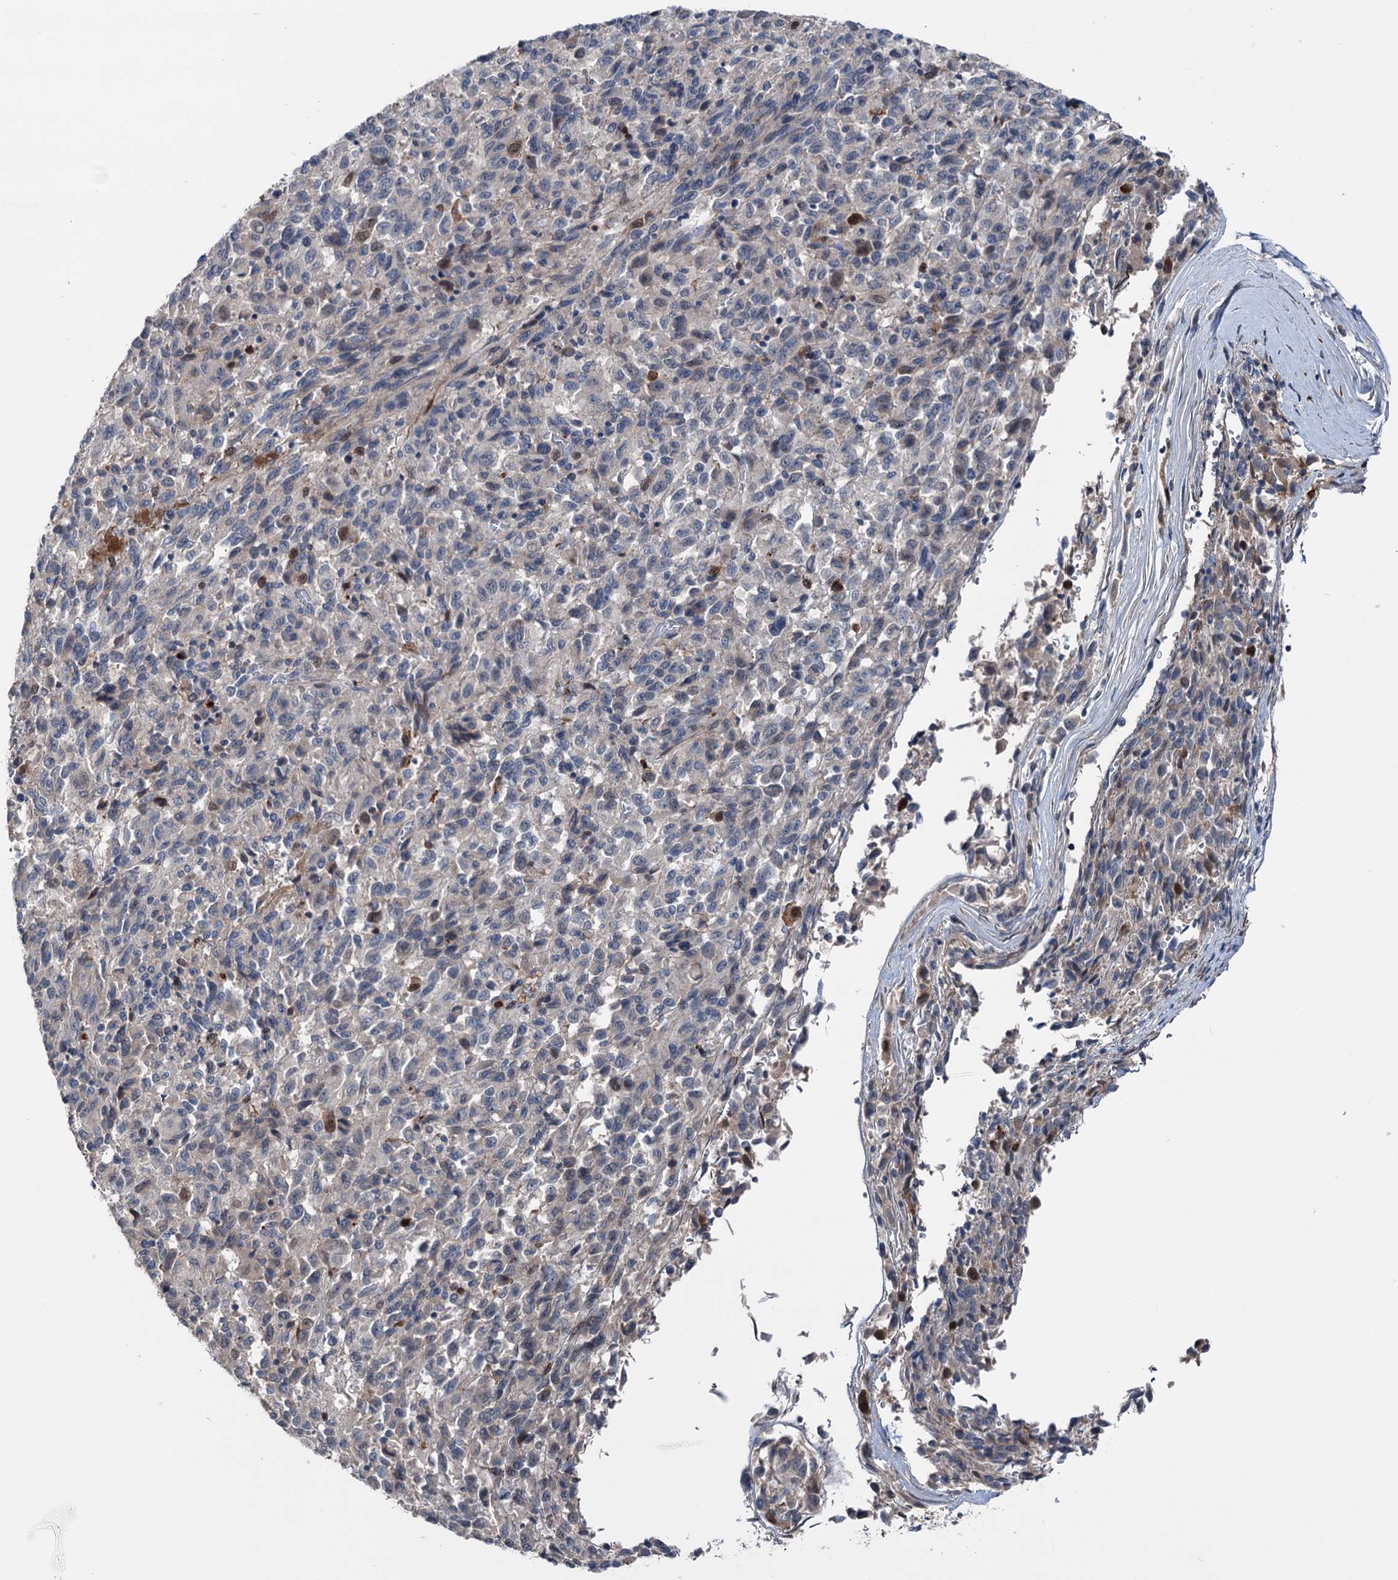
{"staining": {"intensity": "negative", "quantity": "none", "location": "none"}, "tissue": "melanoma", "cell_type": "Tumor cells", "image_type": "cancer", "snomed": [{"axis": "morphology", "description": "Malignant melanoma, Metastatic site"}, {"axis": "topography", "description": "Lung"}], "caption": "Protein analysis of malignant melanoma (metastatic site) reveals no significant staining in tumor cells.", "gene": "NCAPD2", "patient": {"sex": "male", "age": 64}}